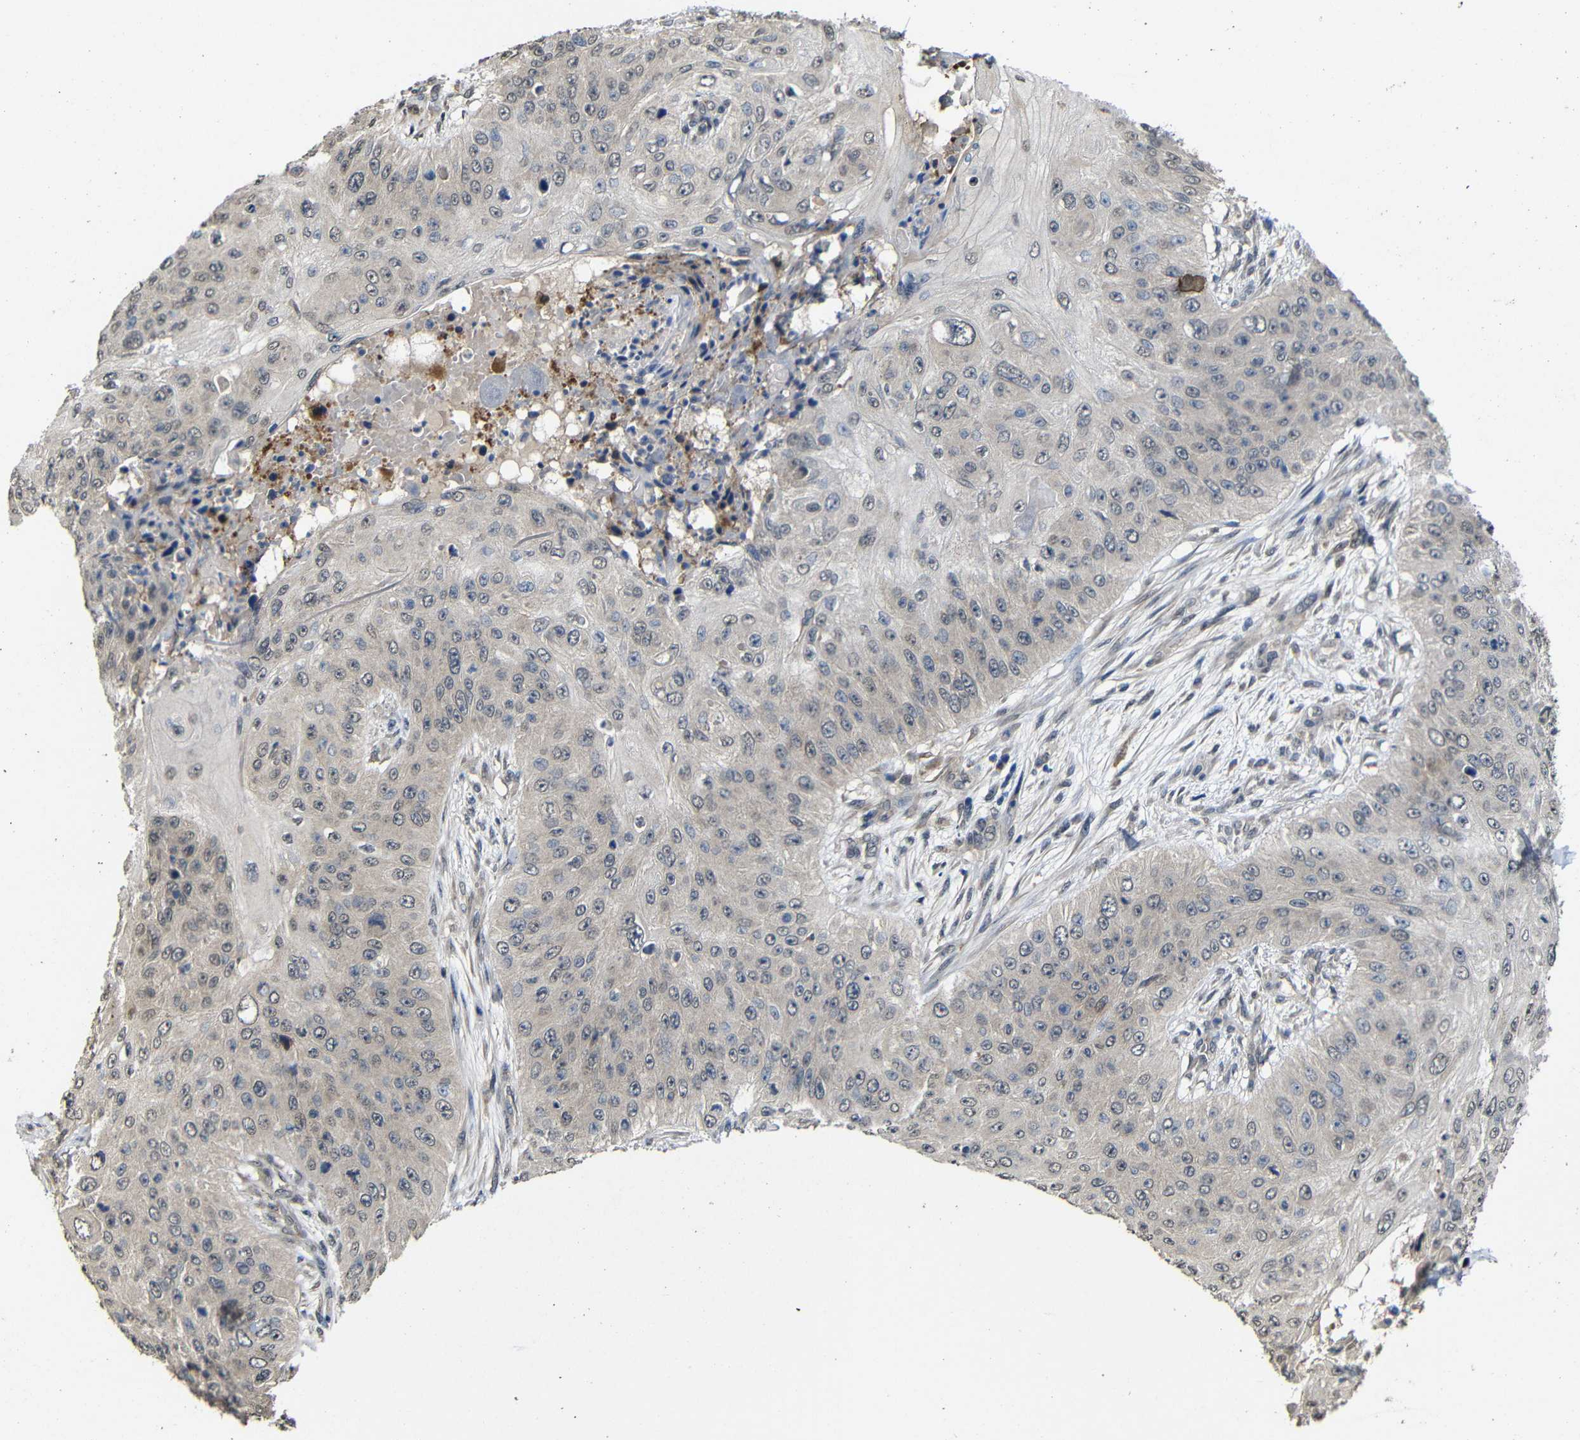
{"staining": {"intensity": "negative", "quantity": "none", "location": "none"}, "tissue": "skin cancer", "cell_type": "Tumor cells", "image_type": "cancer", "snomed": [{"axis": "morphology", "description": "Squamous cell carcinoma, NOS"}, {"axis": "topography", "description": "Skin"}], "caption": "Immunohistochemistry photomicrograph of skin squamous cell carcinoma stained for a protein (brown), which reveals no positivity in tumor cells.", "gene": "ATG12", "patient": {"sex": "female", "age": 80}}